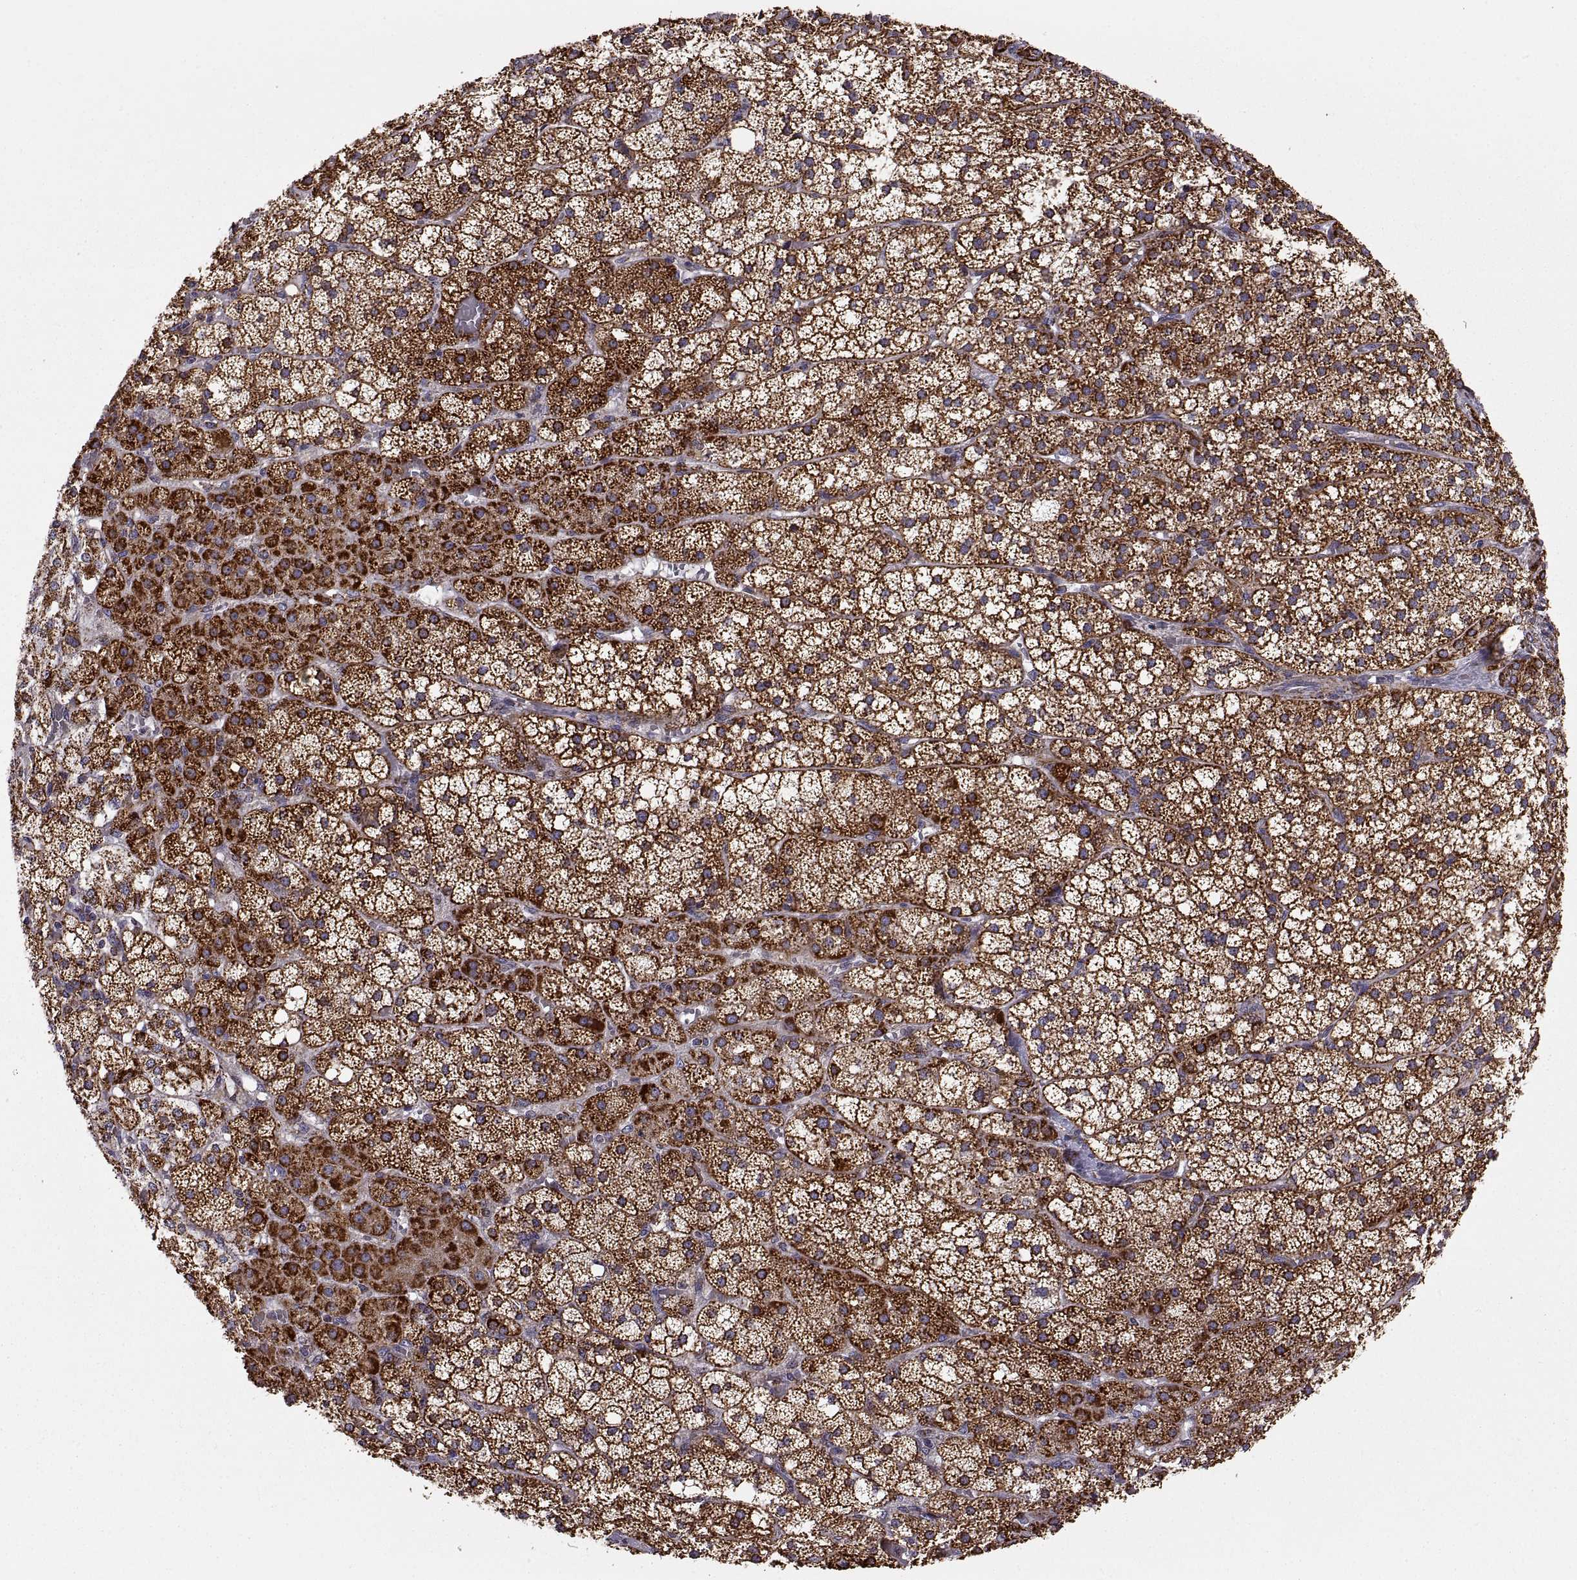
{"staining": {"intensity": "strong", "quantity": ">75%", "location": "cytoplasmic/membranous"}, "tissue": "adrenal gland", "cell_type": "Glandular cells", "image_type": "normal", "snomed": [{"axis": "morphology", "description": "Normal tissue, NOS"}, {"axis": "topography", "description": "Adrenal gland"}], "caption": "DAB (3,3'-diaminobenzidine) immunohistochemical staining of unremarkable human adrenal gland demonstrates strong cytoplasmic/membranous protein staining in about >75% of glandular cells.", "gene": "ARSD", "patient": {"sex": "male", "age": 53}}